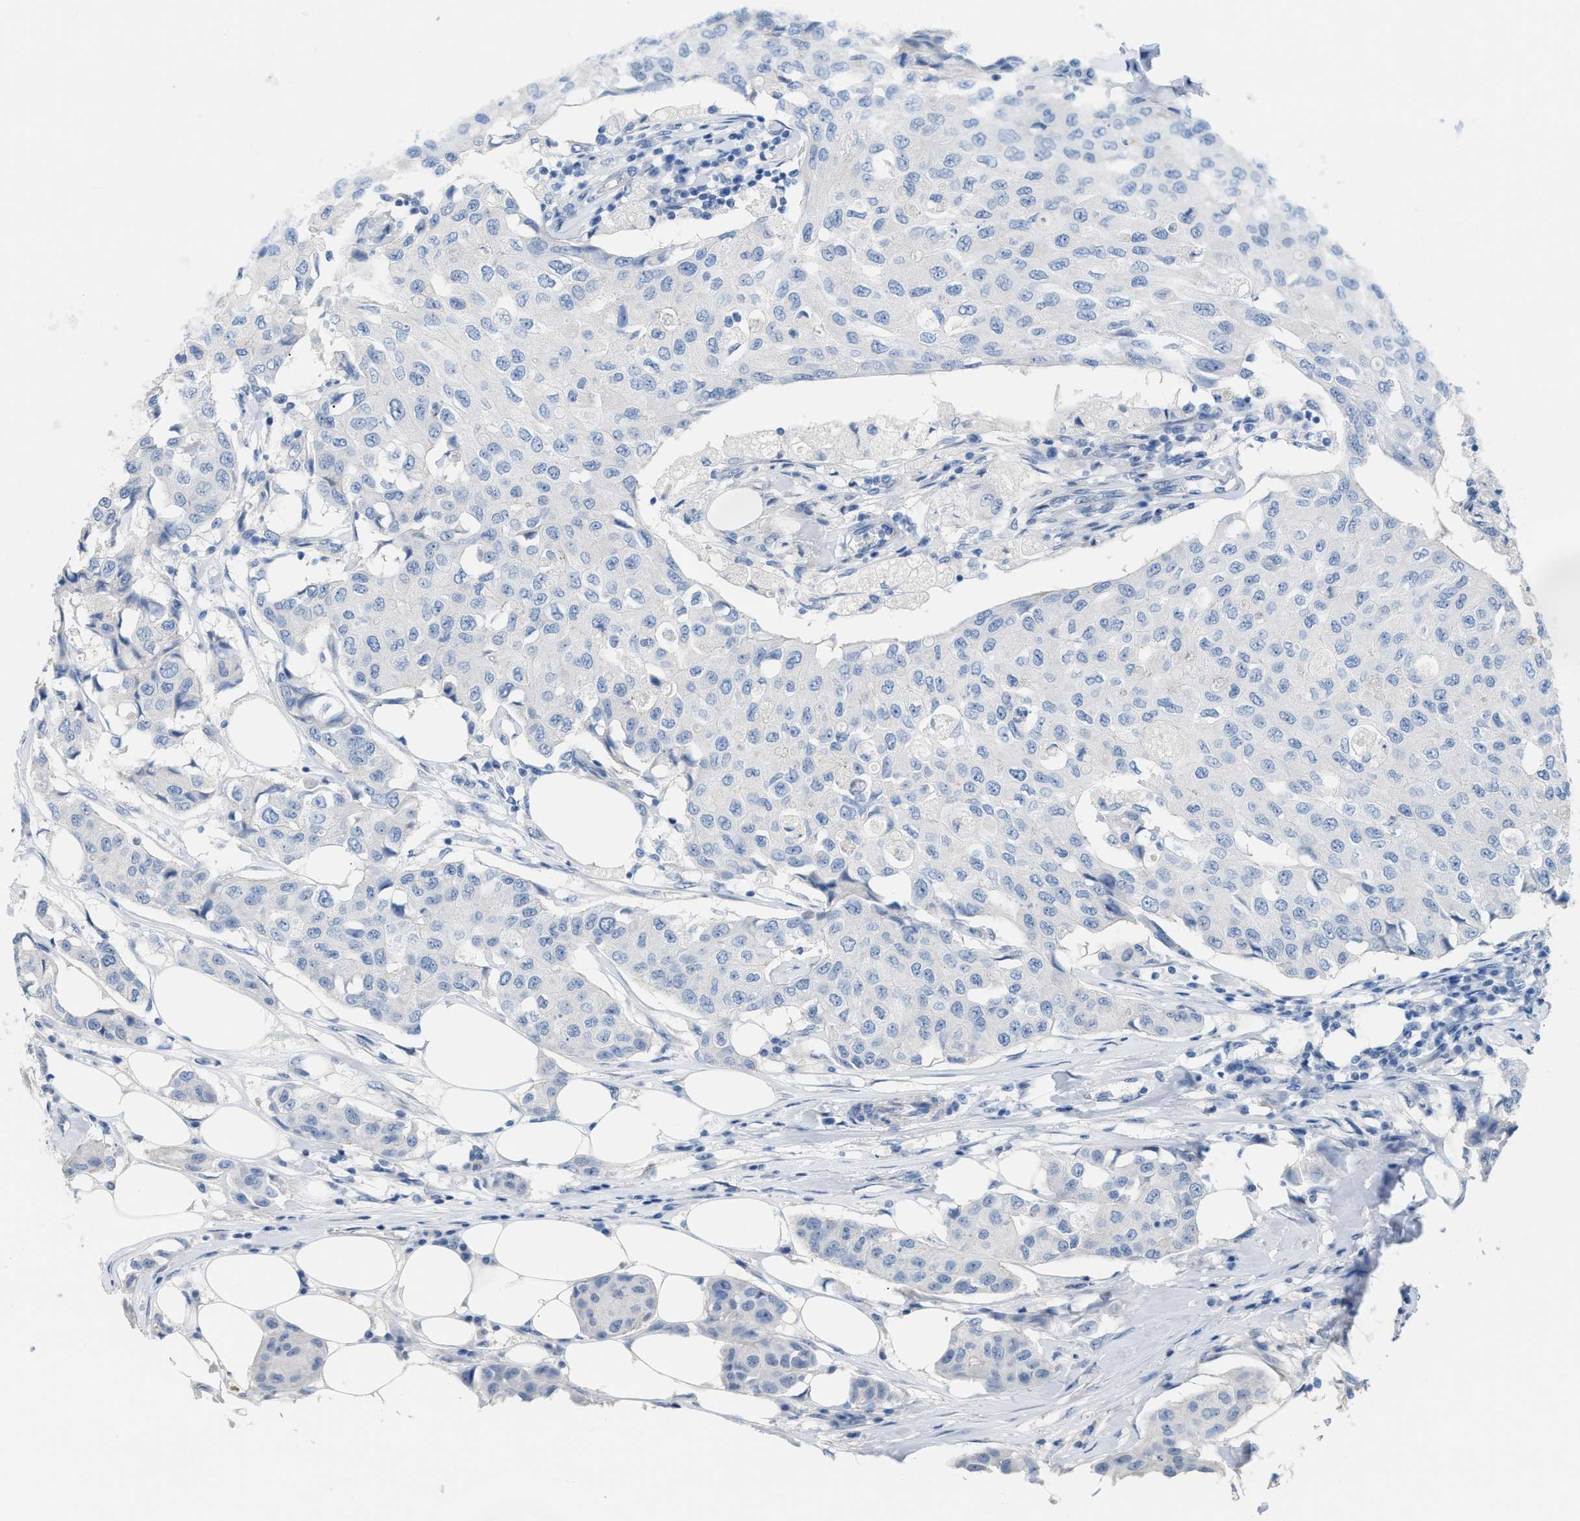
{"staining": {"intensity": "negative", "quantity": "none", "location": "none"}, "tissue": "breast cancer", "cell_type": "Tumor cells", "image_type": "cancer", "snomed": [{"axis": "morphology", "description": "Duct carcinoma"}, {"axis": "topography", "description": "Breast"}], "caption": "Tumor cells show no significant protein expression in invasive ductal carcinoma (breast).", "gene": "MPP3", "patient": {"sex": "female", "age": 80}}